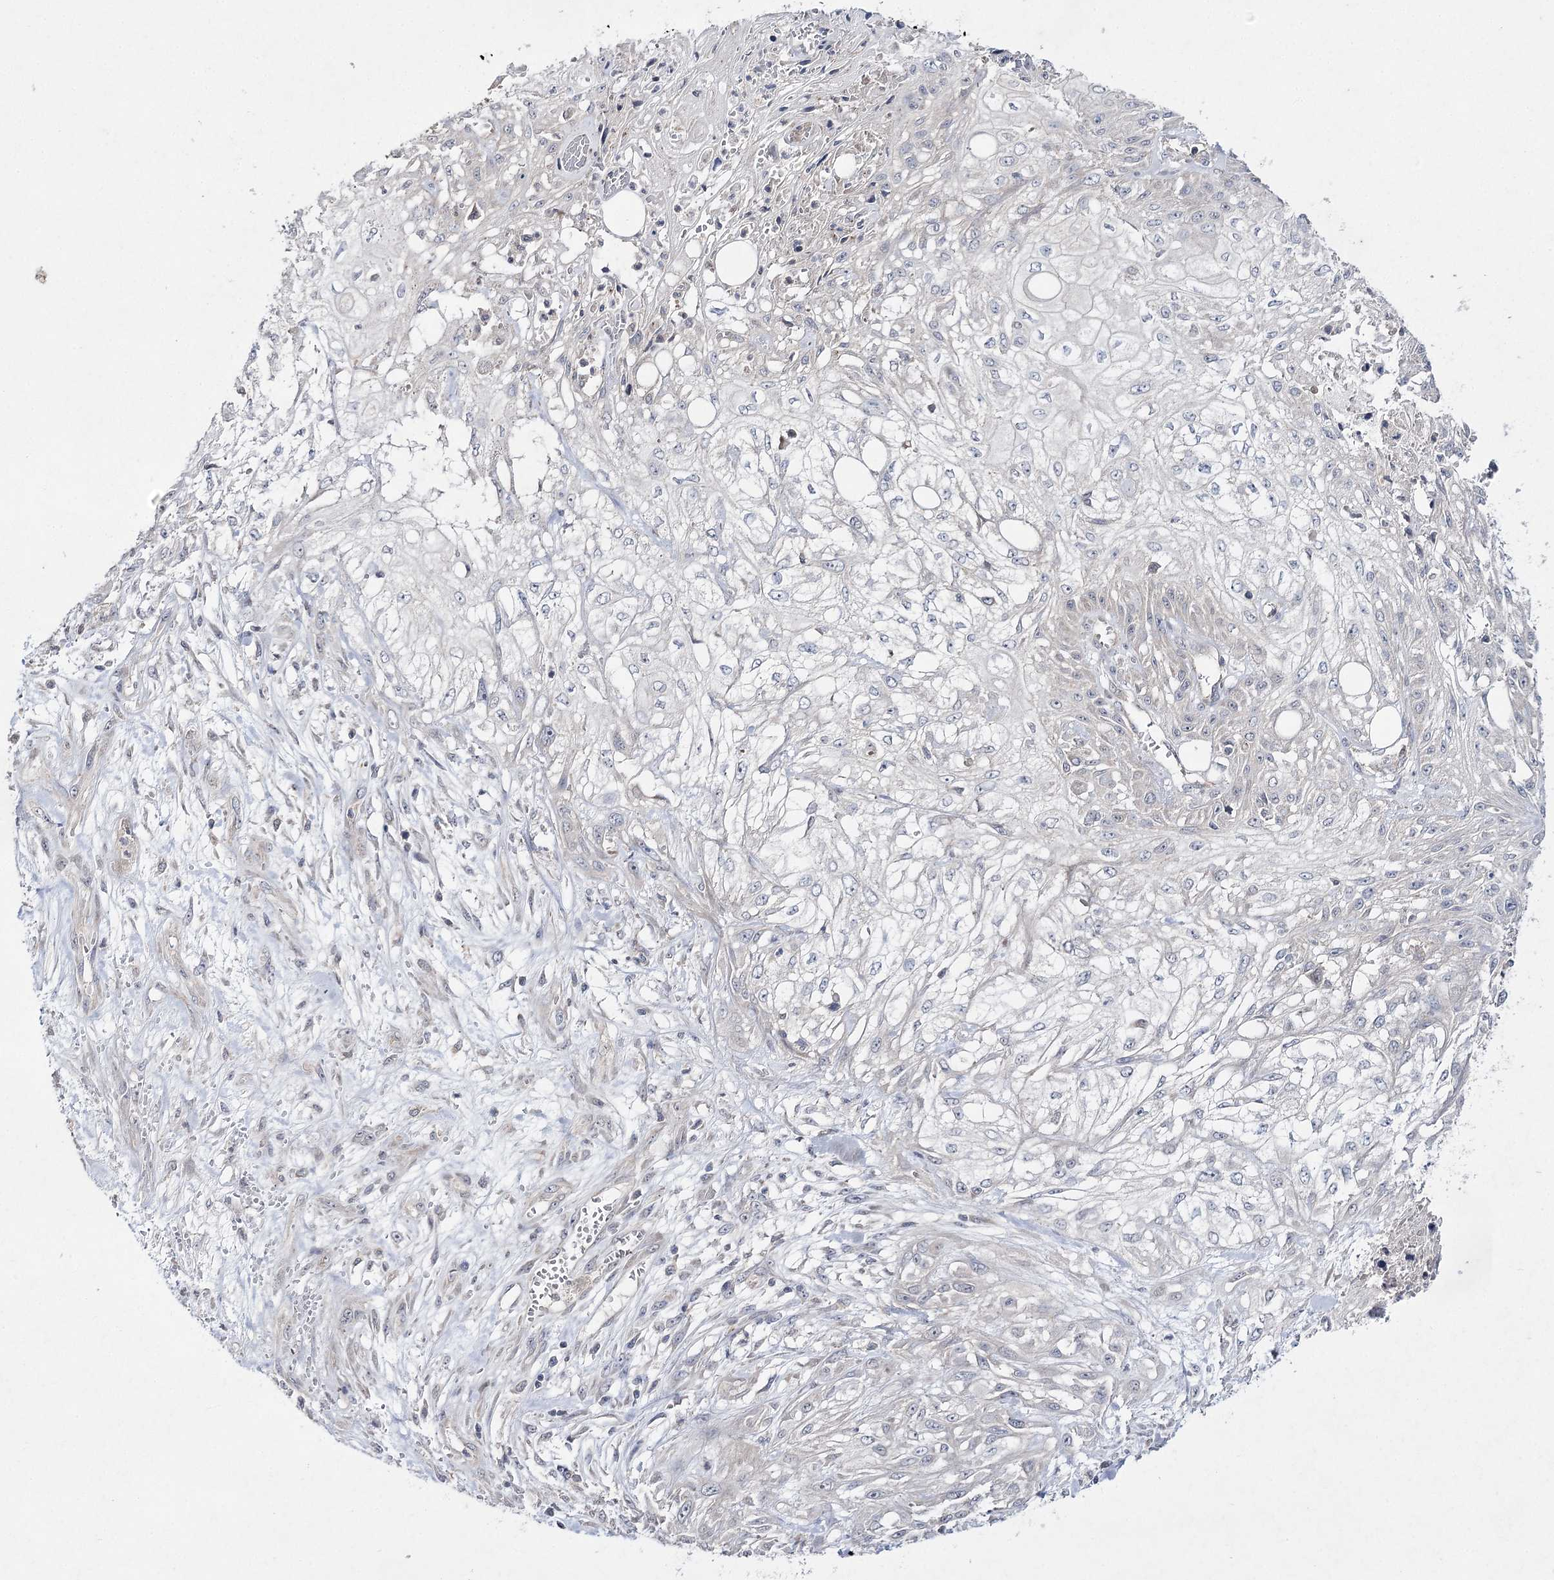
{"staining": {"intensity": "negative", "quantity": "none", "location": "none"}, "tissue": "skin cancer", "cell_type": "Tumor cells", "image_type": "cancer", "snomed": [{"axis": "morphology", "description": "Squamous cell carcinoma, NOS"}, {"axis": "morphology", "description": "Squamous cell carcinoma, metastatic, NOS"}, {"axis": "topography", "description": "Skin"}, {"axis": "topography", "description": "Lymph node"}], "caption": "Tumor cells show no significant protein positivity in skin squamous cell carcinoma.", "gene": "FANCL", "patient": {"sex": "male", "age": 75}}